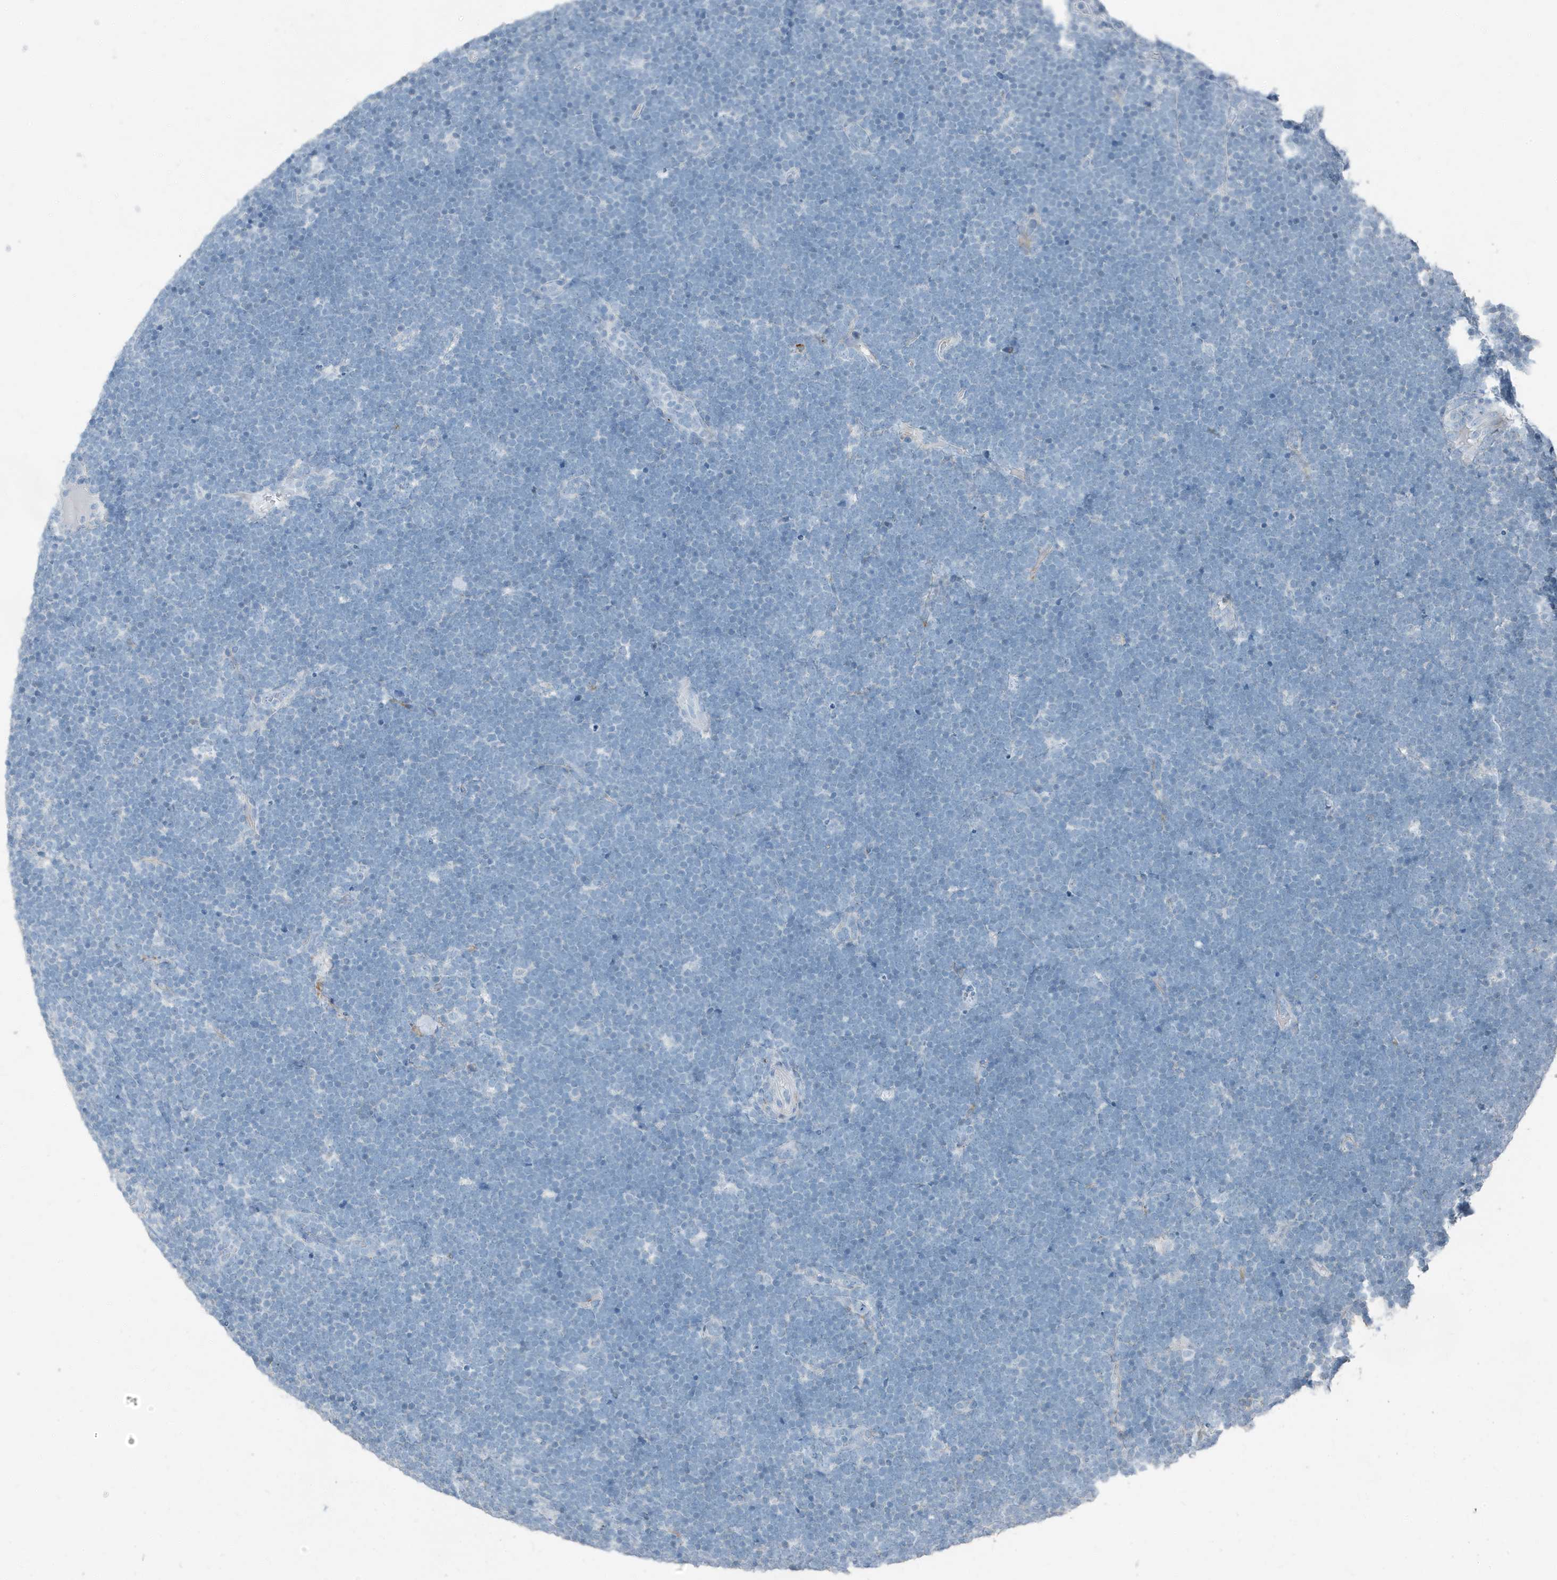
{"staining": {"intensity": "negative", "quantity": "none", "location": "none"}, "tissue": "lymphoma", "cell_type": "Tumor cells", "image_type": "cancer", "snomed": [{"axis": "morphology", "description": "Malignant lymphoma, non-Hodgkin's type, High grade"}, {"axis": "topography", "description": "Lymph node"}], "caption": "Immunohistochemistry histopathology image of neoplastic tissue: lymphoma stained with DAB exhibits no significant protein expression in tumor cells.", "gene": "FAM162A", "patient": {"sex": "male", "age": 13}}